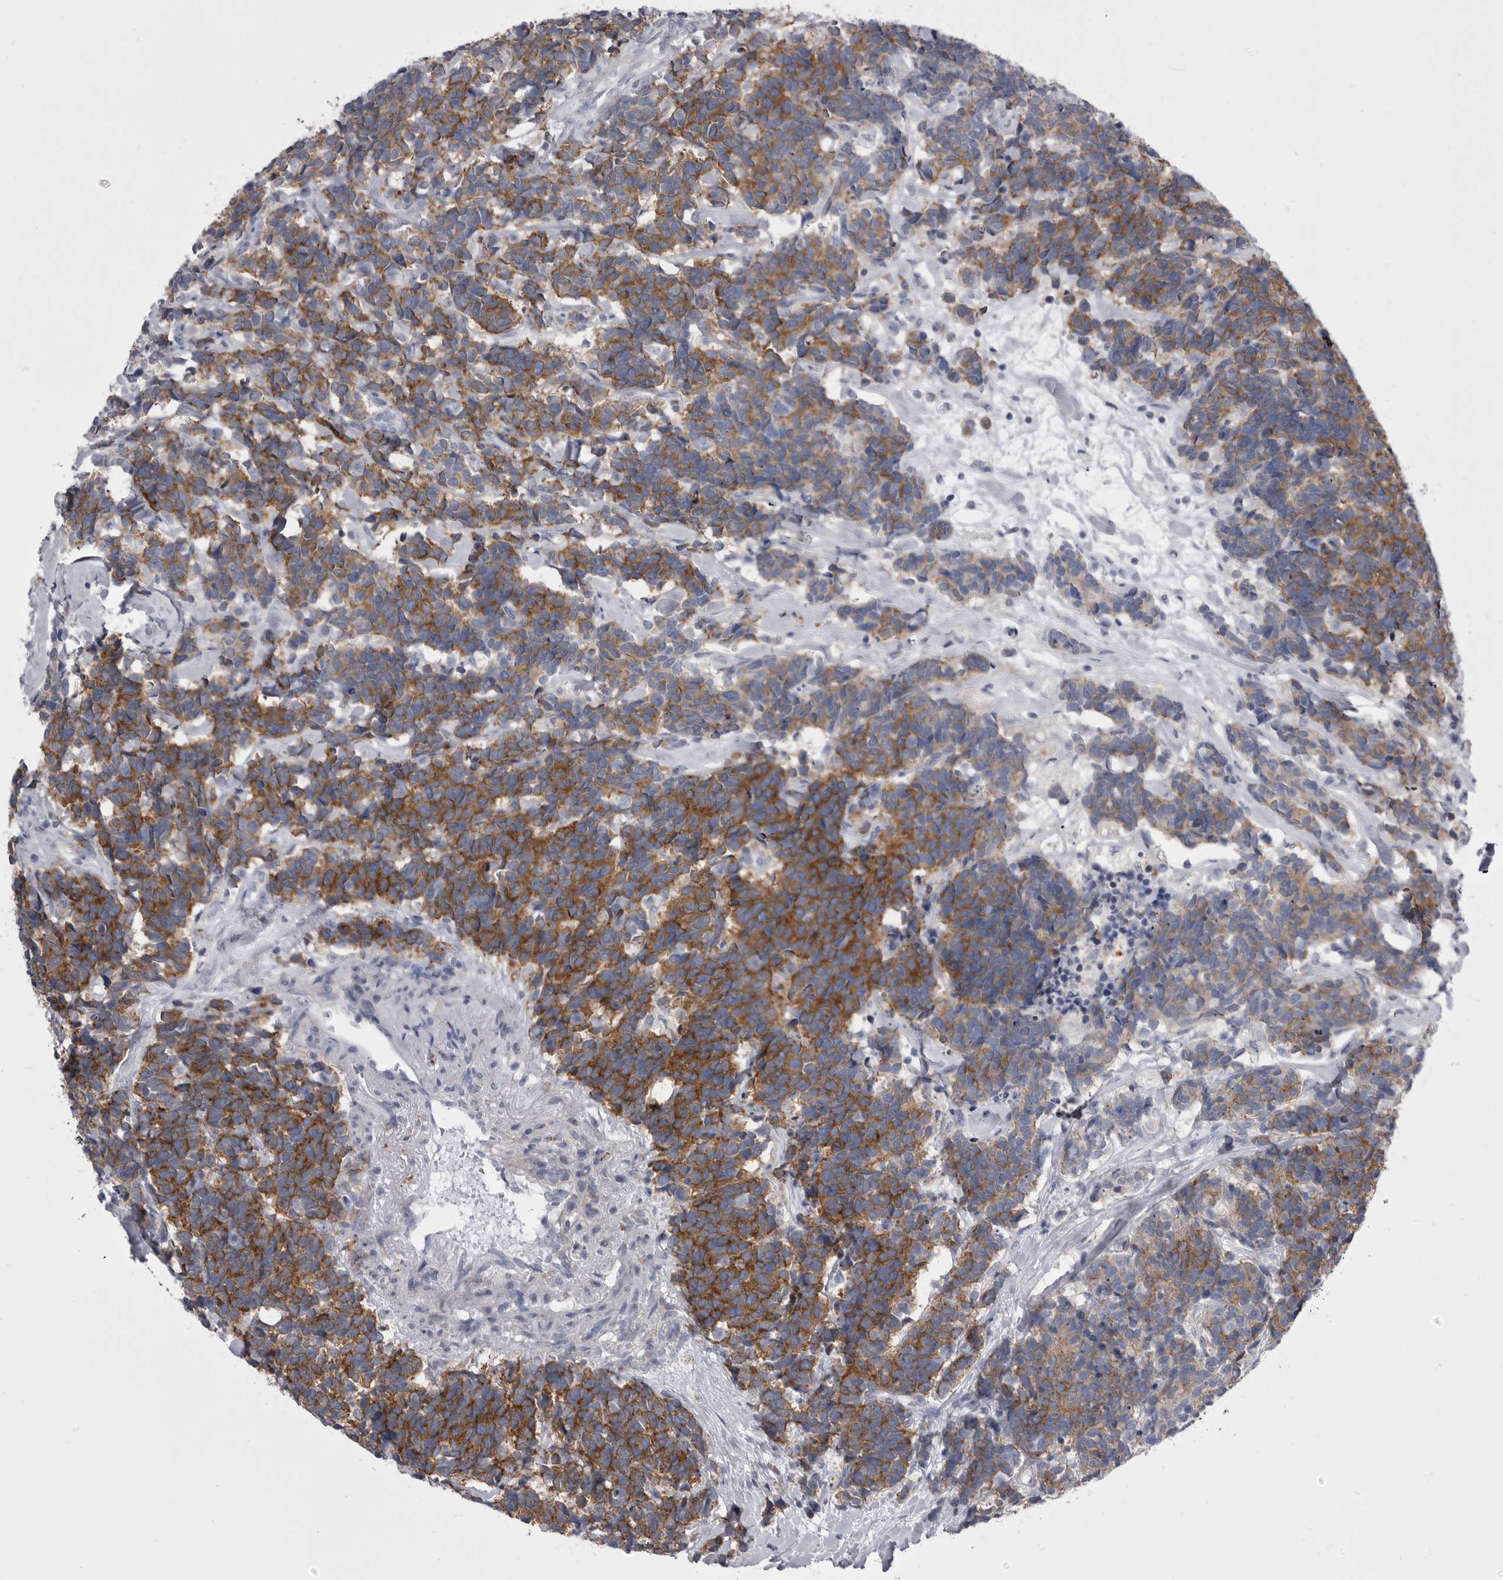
{"staining": {"intensity": "moderate", "quantity": ">75%", "location": "cytoplasmic/membranous"}, "tissue": "carcinoid", "cell_type": "Tumor cells", "image_type": "cancer", "snomed": [{"axis": "morphology", "description": "Carcinoma, NOS"}, {"axis": "morphology", "description": "Carcinoid, malignant, NOS"}, {"axis": "topography", "description": "Urinary bladder"}], "caption": "Immunohistochemistry (IHC) micrograph of neoplastic tissue: carcinoid stained using IHC displays medium levels of moderate protein expression localized specifically in the cytoplasmic/membranous of tumor cells, appearing as a cytoplasmic/membranous brown color.", "gene": "ANK2", "patient": {"sex": "male", "age": 57}}